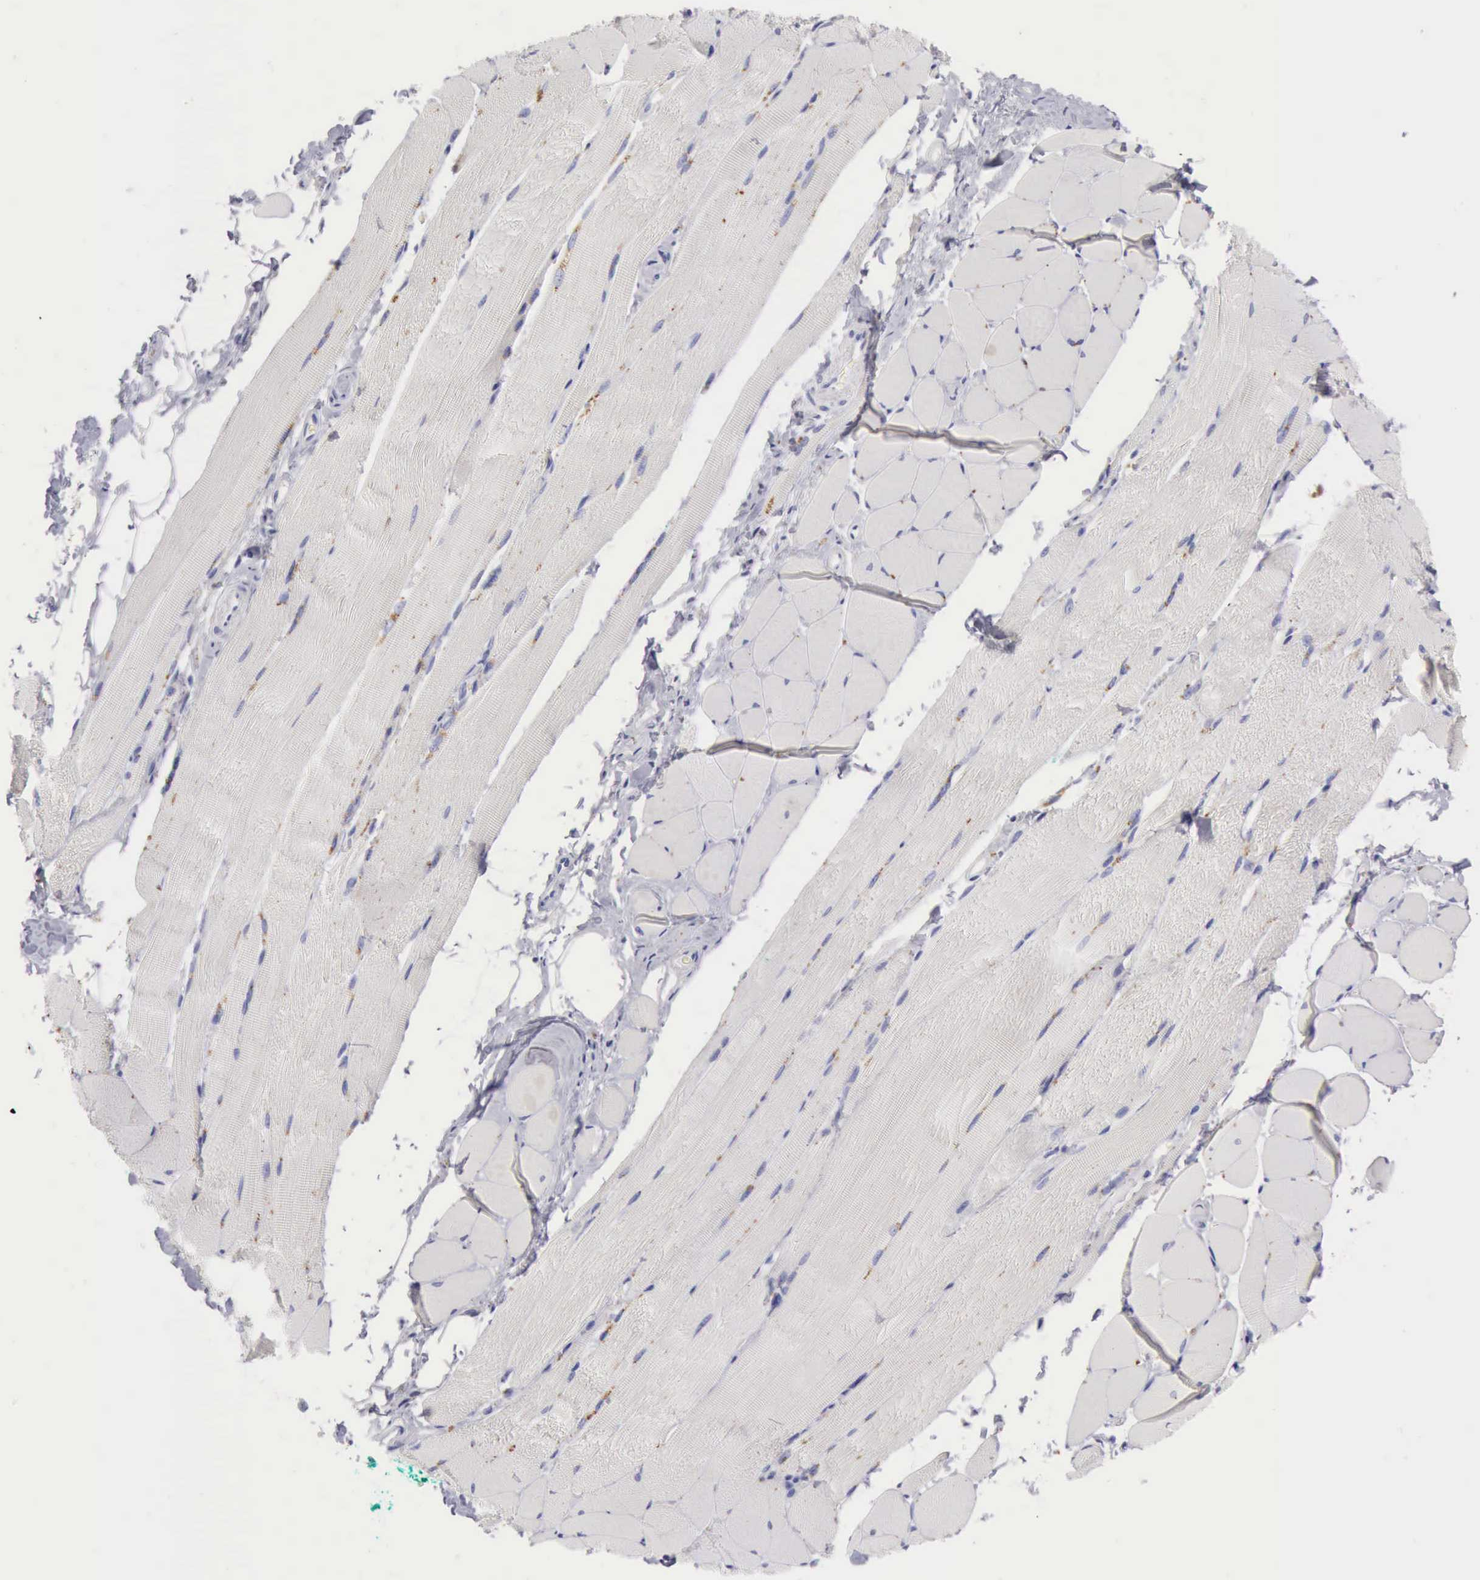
{"staining": {"intensity": "negative", "quantity": "none", "location": "none"}, "tissue": "adipose tissue", "cell_type": "Adipocytes", "image_type": "normal", "snomed": [{"axis": "morphology", "description": "Normal tissue, NOS"}, {"axis": "topography", "description": "Skeletal muscle"}, {"axis": "topography", "description": "Peripheral nerve tissue"}], "caption": "IHC image of normal human adipose tissue stained for a protein (brown), which reveals no positivity in adipocytes. (DAB (3,3'-diaminobenzidine) immunohistochemistry with hematoxylin counter stain).", "gene": "CTSS", "patient": {"sex": "female", "age": 84}}